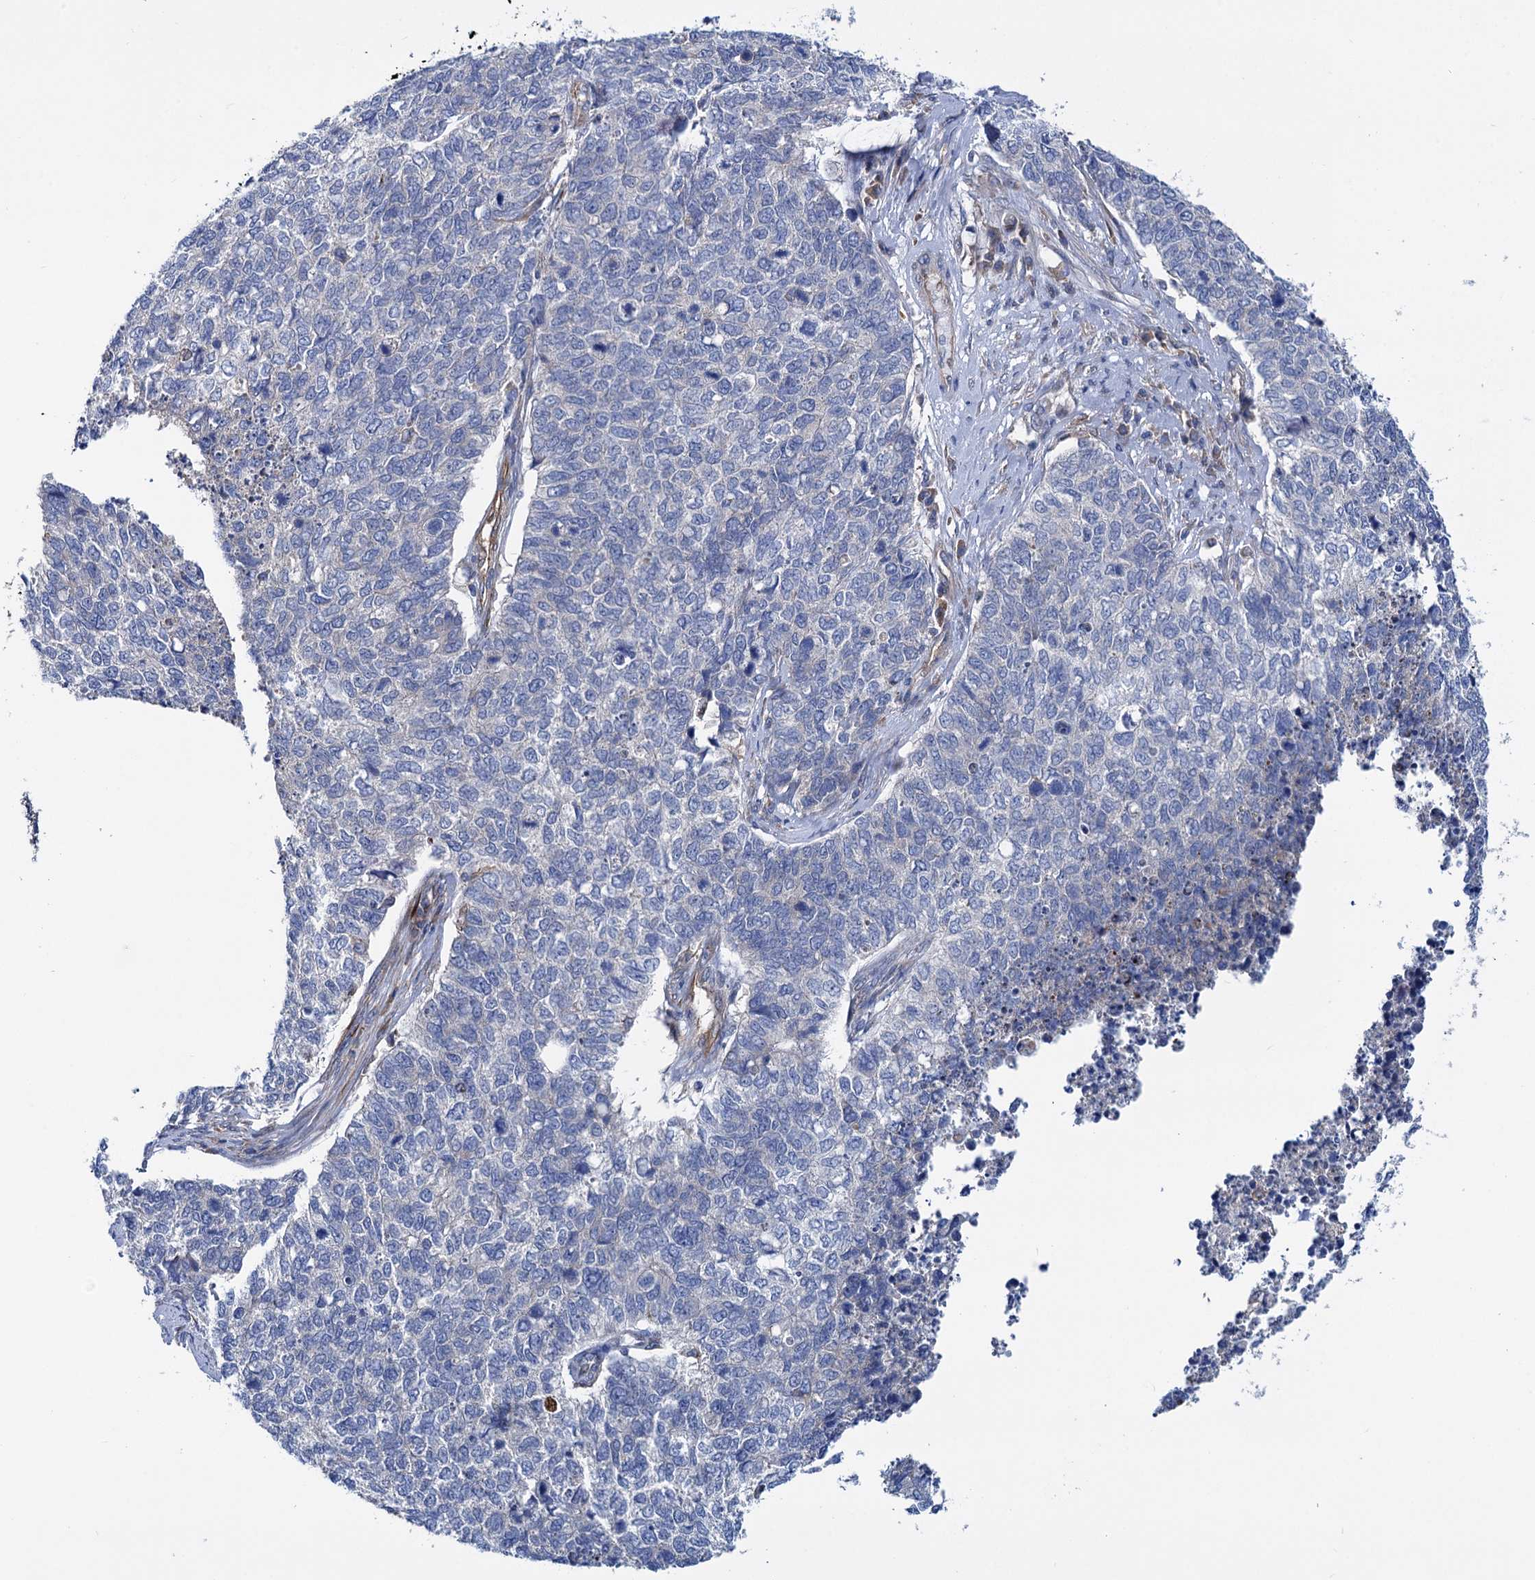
{"staining": {"intensity": "negative", "quantity": "none", "location": "none"}, "tissue": "cervical cancer", "cell_type": "Tumor cells", "image_type": "cancer", "snomed": [{"axis": "morphology", "description": "Squamous cell carcinoma, NOS"}, {"axis": "topography", "description": "Cervix"}], "caption": "Immunohistochemistry photomicrograph of human cervical cancer stained for a protein (brown), which displays no staining in tumor cells.", "gene": "TRIM55", "patient": {"sex": "female", "age": 63}}